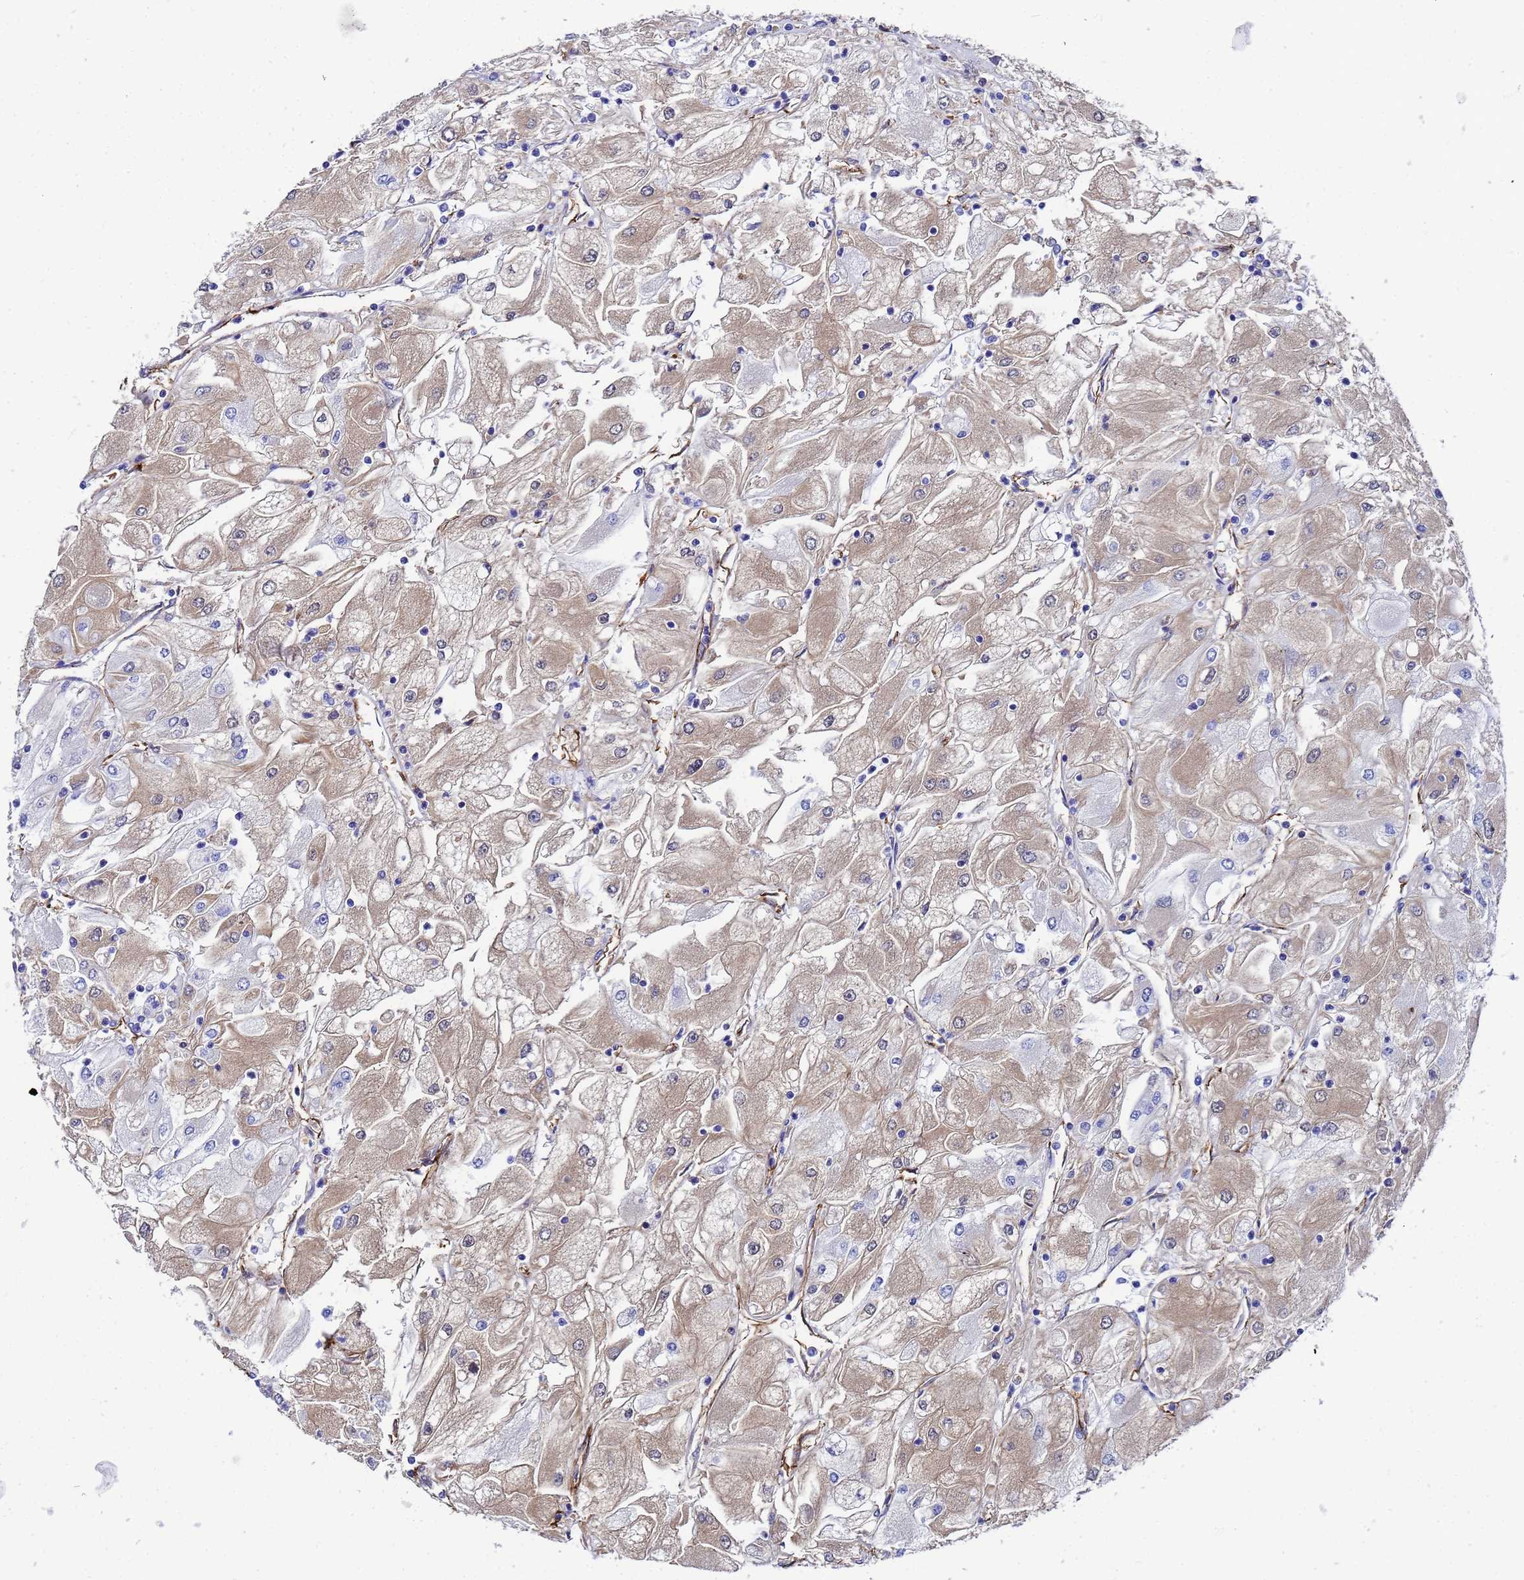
{"staining": {"intensity": "moderate", "quantity": "25%-75%", "location": "cytoplasmic/membranous"}, "tissue": "renal cancer", "cell_type": "Tumor cells", "image_type": "cancer", "snomed": [{"axis": "morphology", "description": "Adenocarcinoma, NOS"}, {"axis": "topography", "description": "Kidney"}], "caption": "Human renal cancer (adenocarcinoma) stained with a brown dye demonstrates moderate cytoplasmic/membranous positive staining in about 25%-75% of tumor cells.", "gene": "ADIPOQ", "patient": {"sex": "male", "age": 80}}